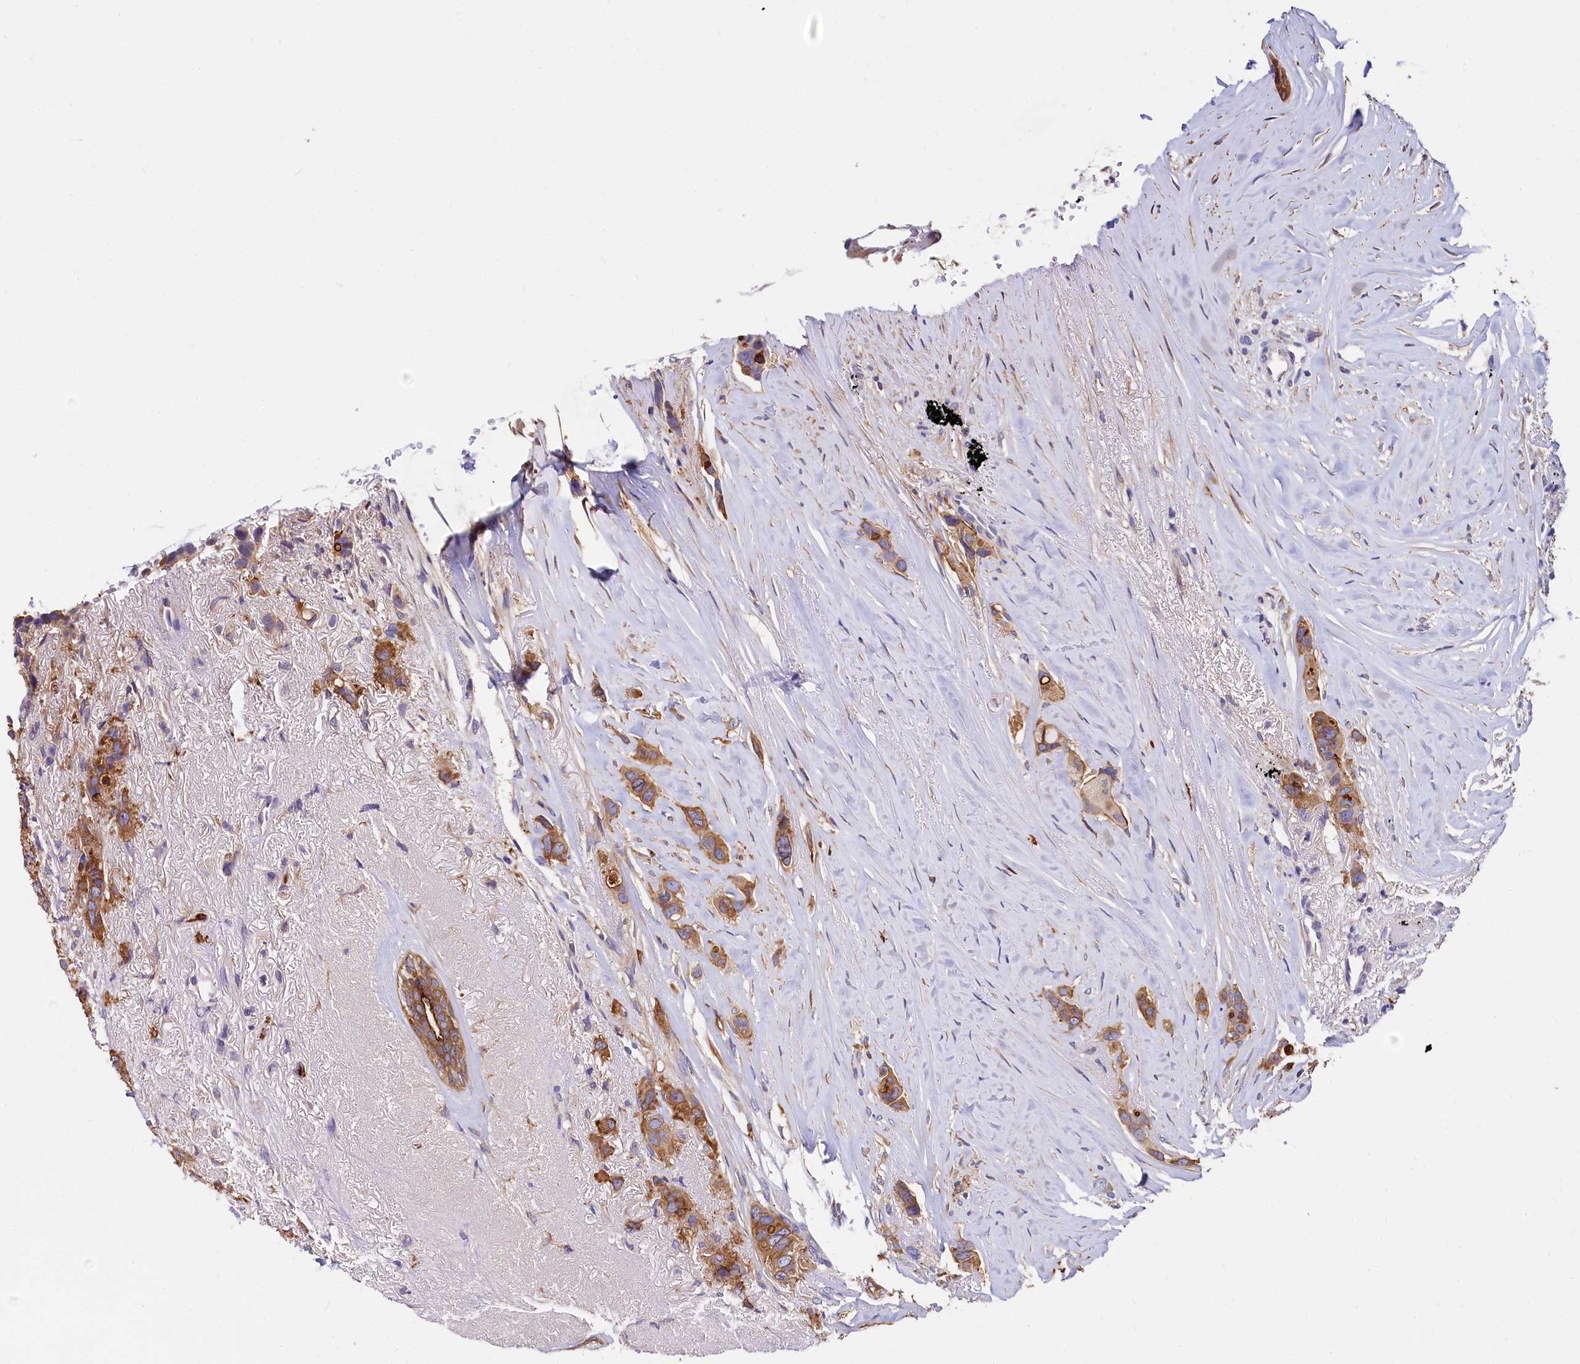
{"staining": {"intensity": "moderate", "quantity": ">75%", "location": "cytoplasmic/membranous"}, "tissue": "breast cancer", "cell_type": "Tumor cells", "image_type": "cancer", "snomed": [{"axis": "morphology", "description": "Lobular carcinoma"}, {"axis": "topography", "description": "Breast"}], "caption": "Immunohistochemistry (IHC) image of neoplastic tissue: lobular carcinoma (breast) stained using immunohistochemistry (IHC) reveals medium levels of moderate protein expression localized specifically in the cytoplasmic/membranous of tumor cells, appearing as a cytoplasmic/membranous brown color.", "gene": "EPS8L2", "patient": {"sex": "female", "age": 51}}